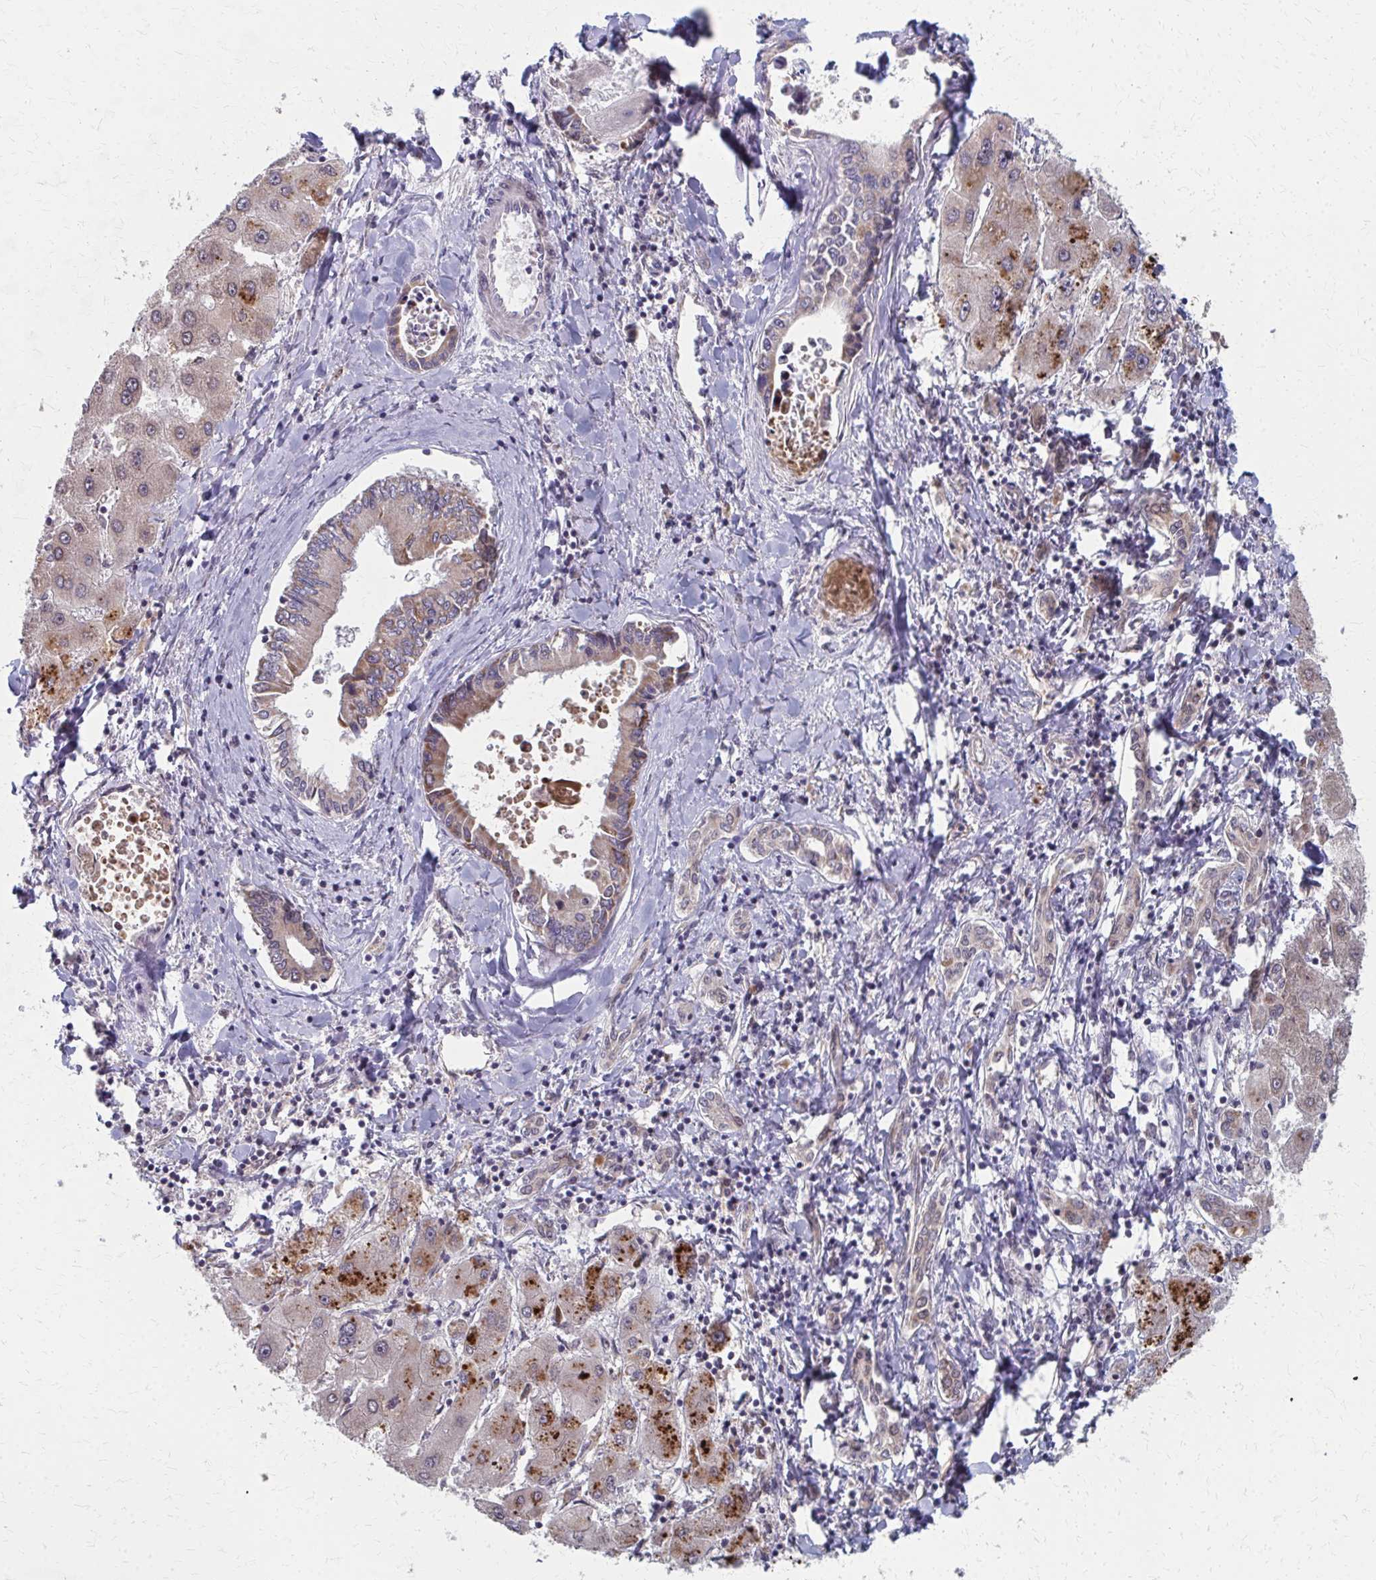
{"staining": {"intensity": "moderate", "quantity": "<25%", "location": "cytoplasmic/membranous"}, "tissue": "liver cancer", "cell_type": "Tumor cells", "image_type": "cancer", "snomed": [{"axis": "morphology", "description": "Cholangiocarcinoma"}, {"axis": "topography", "description": "Liver"}], "caption": "Immunohistochemistry (IHC) of human liver cancer (cholangiocarcinoma) demonstrates low levels of moderate cytoplasmic/membranous staining in about <25% of tumor cells.", "gene": "FAHD1", "patient": {"sex": "male", "age": 66}}